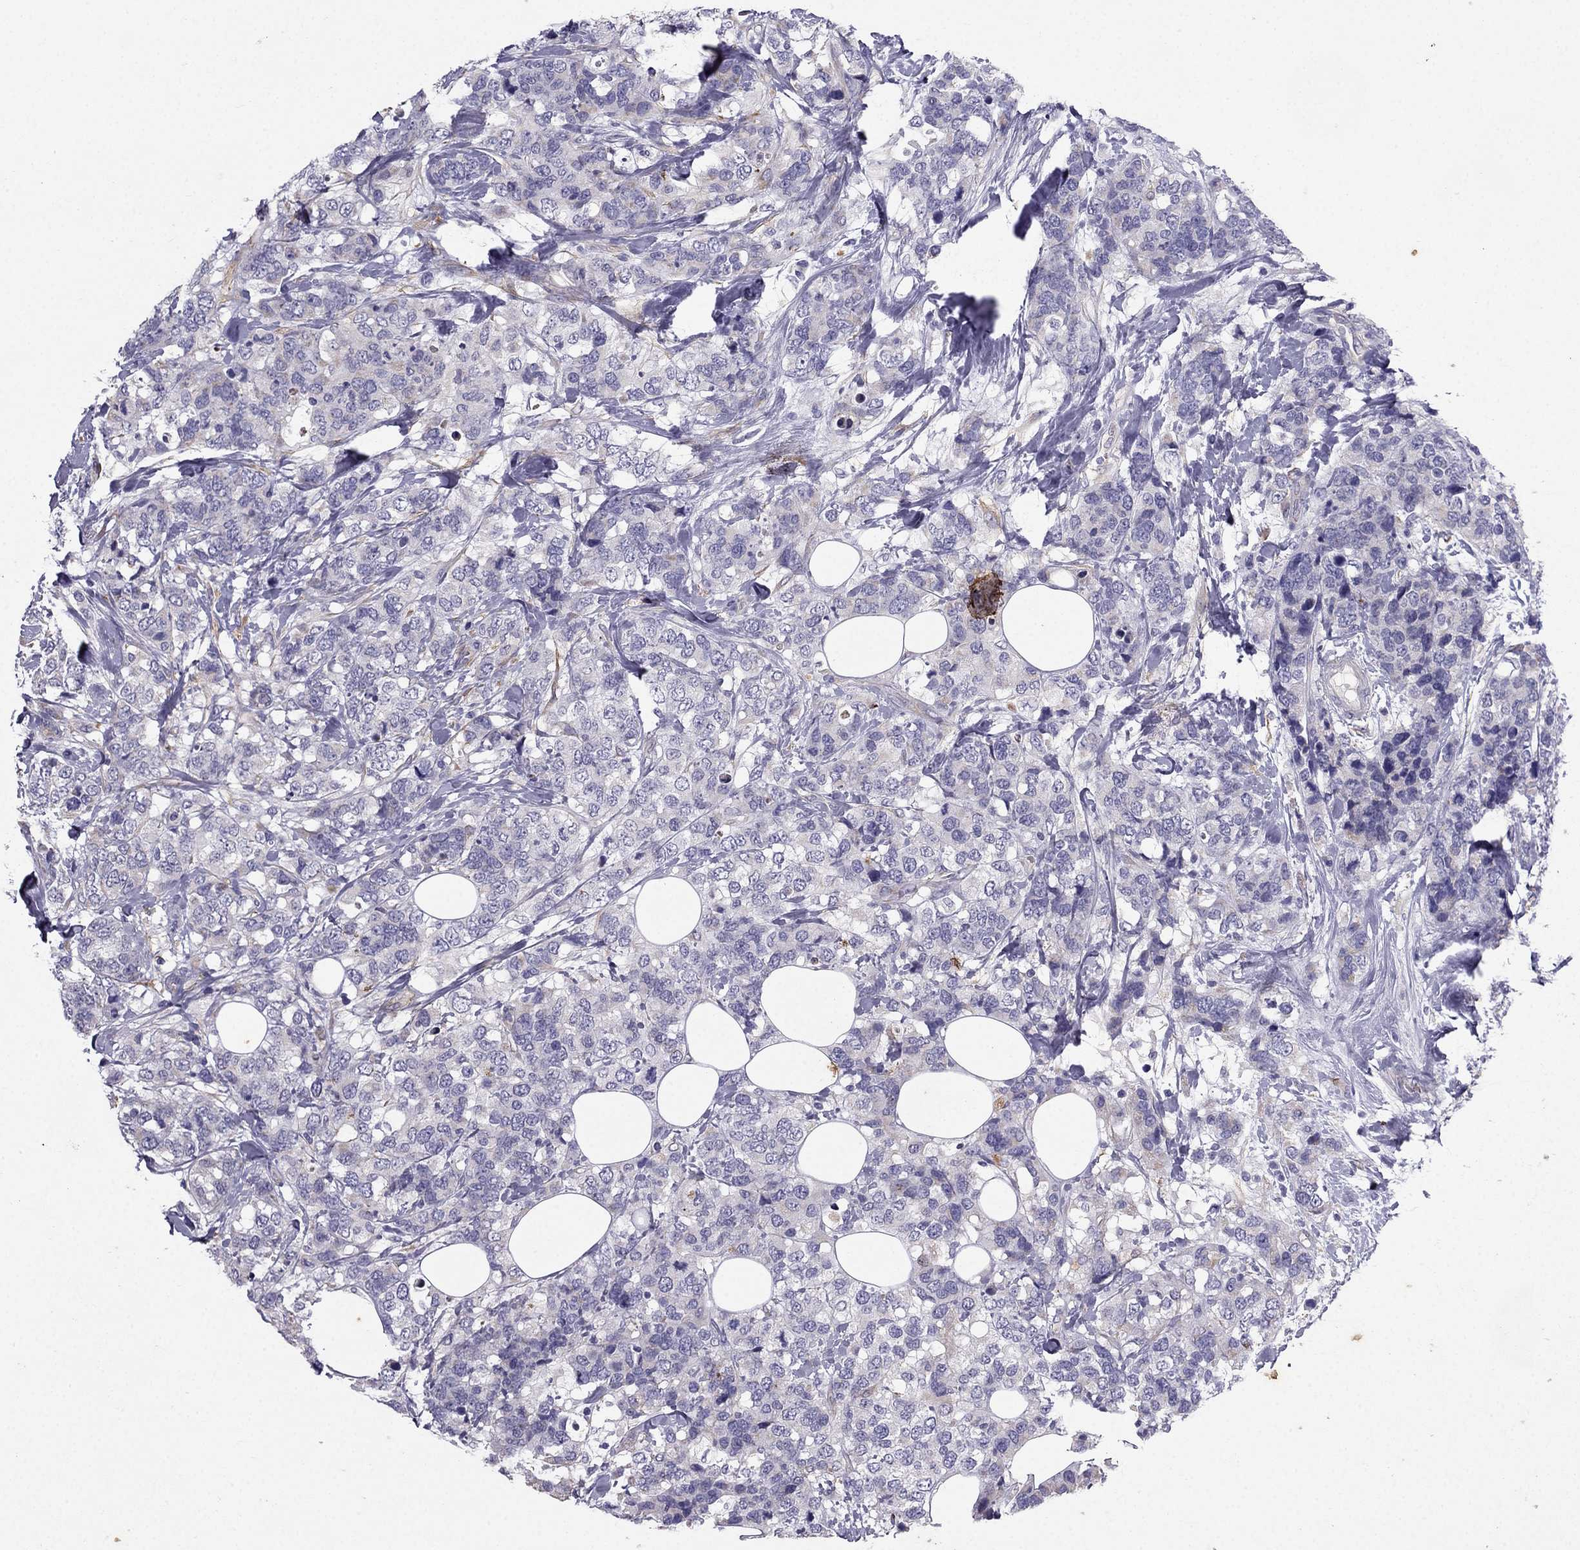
{"staining": {"intensity": "negative", "quantity": "none", "location": "none"}, "tissue": "breast cancer", "cell_type": "Tumor cells", "image_type": "cancer", "snomed": [{"axis": "morphology", "description": "Lobular carcinoma"}, {"axis": "topography", "description": "Breast"}], "caption": "There is no significant positivity in tumor cells of breast cancer.", "gene": "SYT5", "patient": {"sex": "female", "age": 59}}